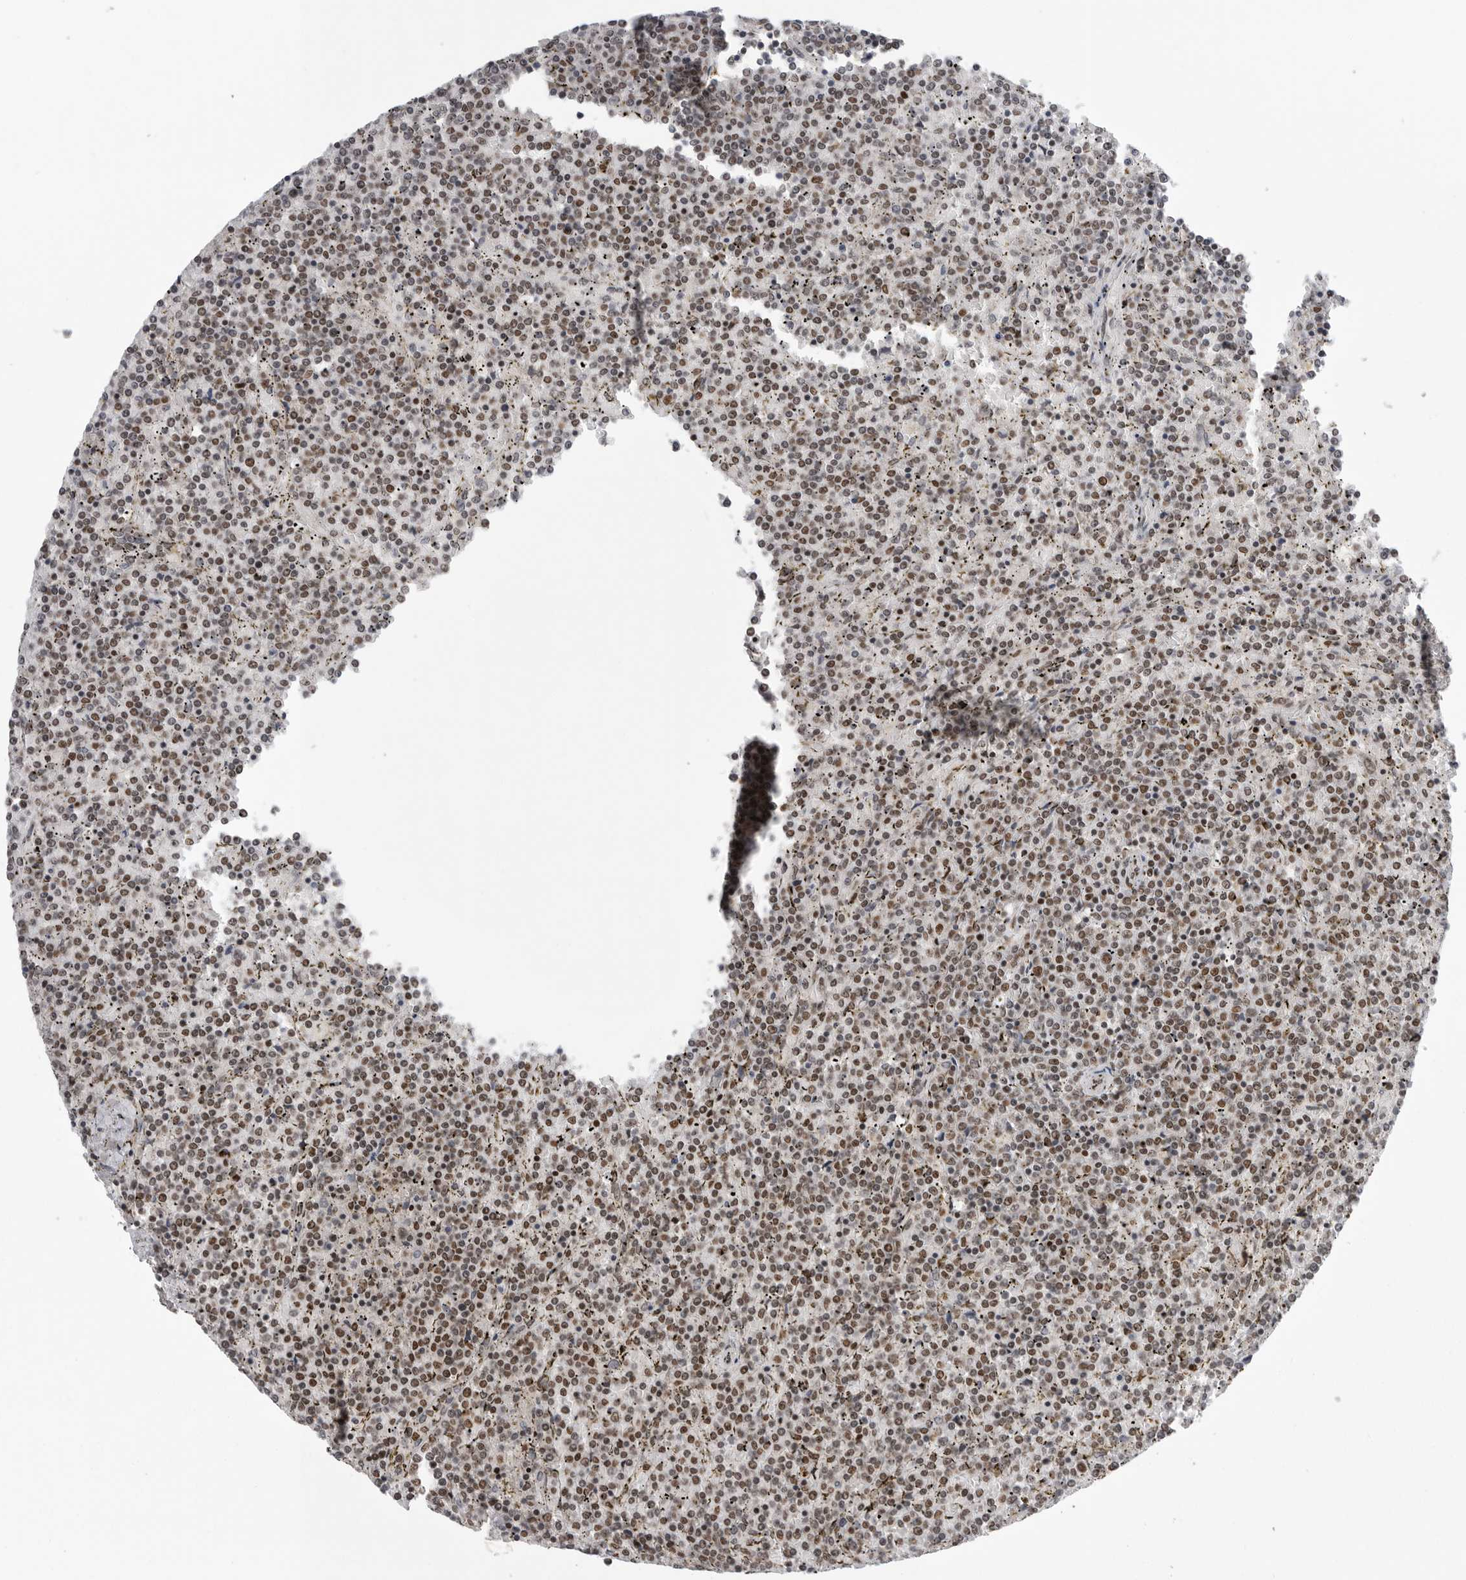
{"staining": {"intensity": "moderate", "quantity": ">75%", "location": "nuclear"}, "tissue": "lymphoma", "cell_type": "Tumor cells", "image_type": "cancer", "snomed": [{"axis": "morphology", "description": "Malignant lymphoma, non-Hodgkin's type, Low grade"}, {"axis": "topography", "description": "Spleen"}], "caption": "High-power microscopy captured an immunohistochemistry (IHC) photomicrograph of malignant lymphoma, non-Hodgkin's type (low-grade), revealing moderate nuclear staining in about >75% of tumor cells.", "gene": "POU5F1", "patient": {"sex": "female", "age": 19}}